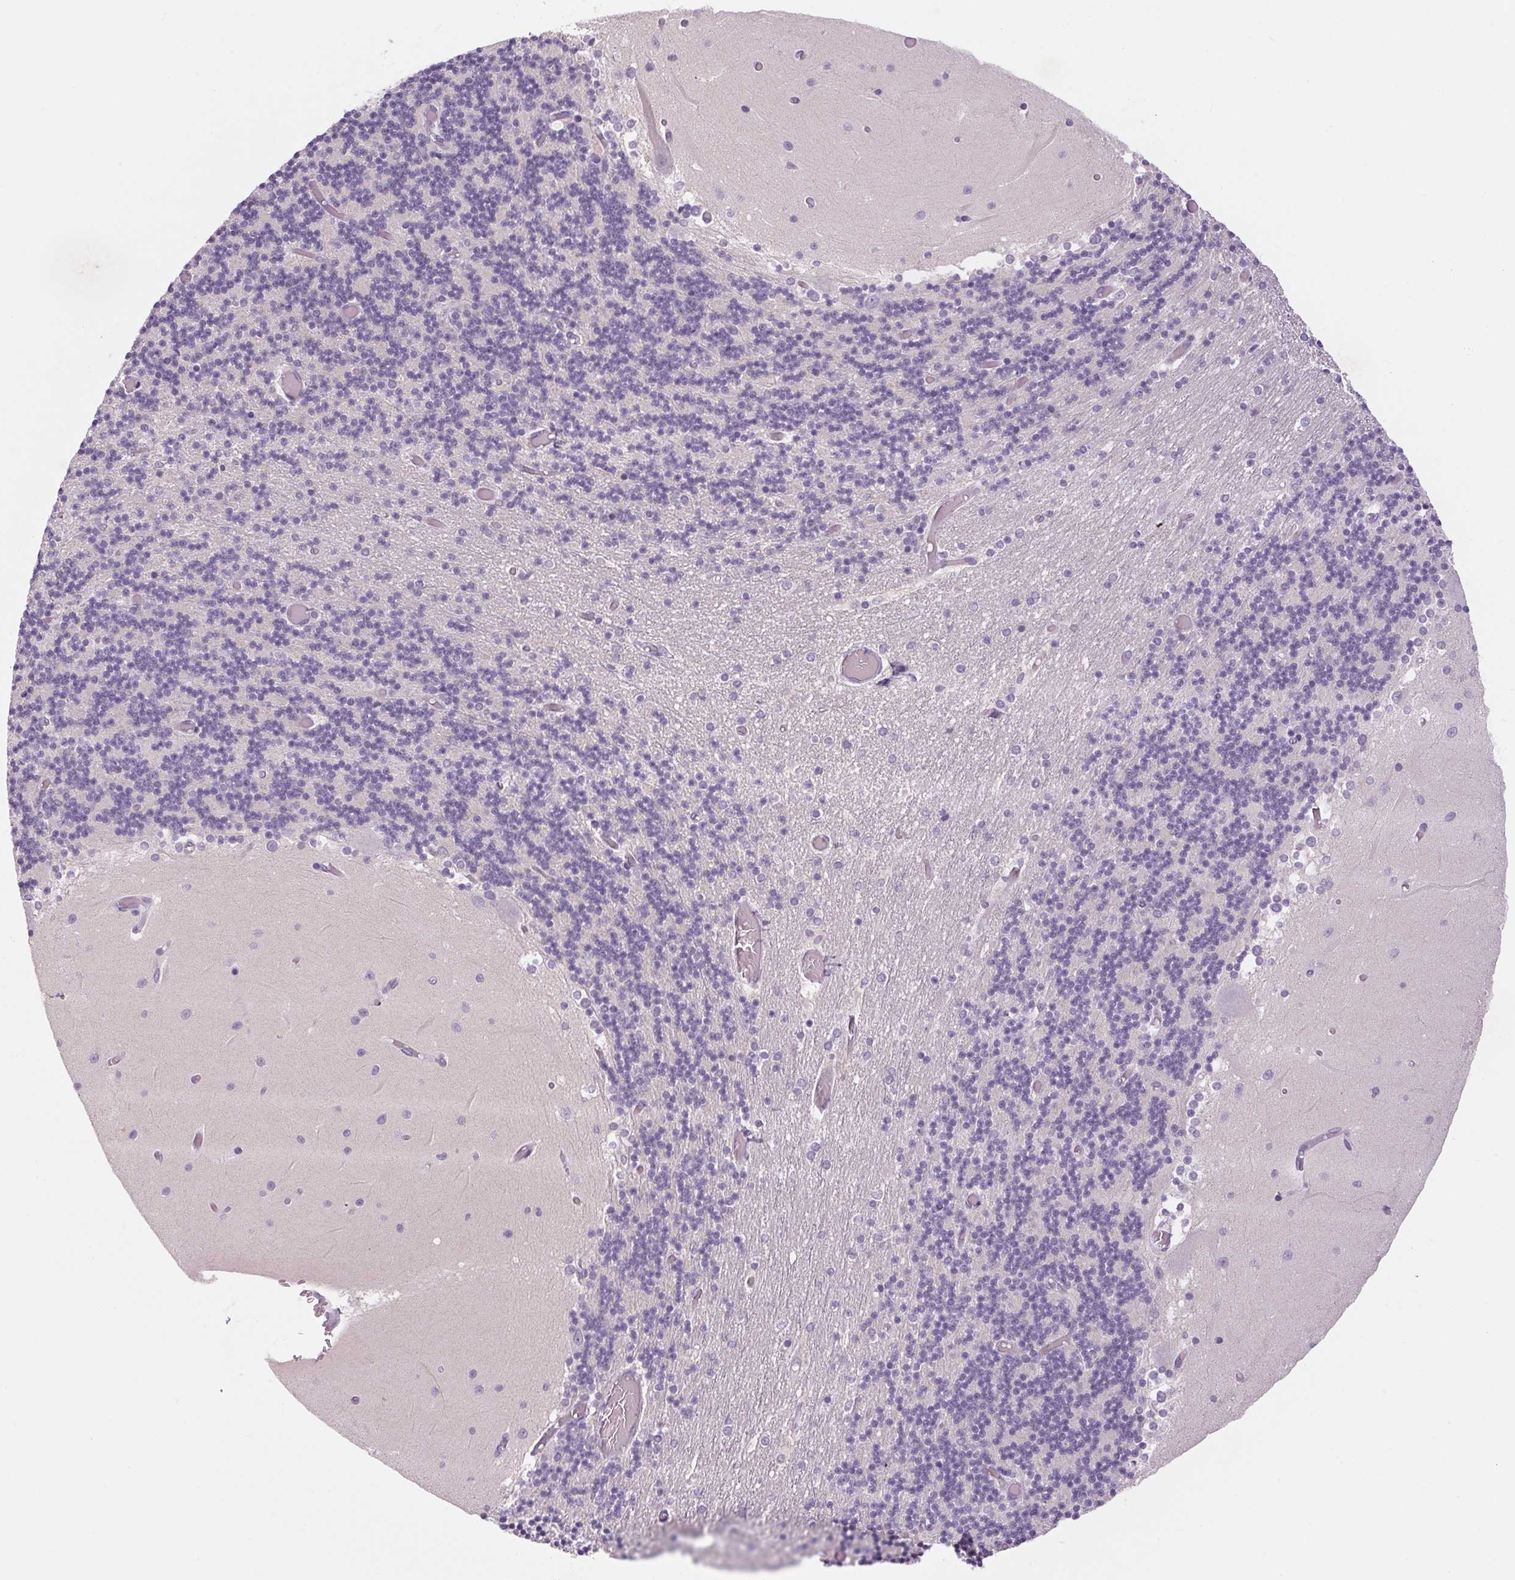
{"staining": {"intensity": "negative", "quantity": "none", "location": "none"}, "tissue": "cerebellum", "cell_type": "Cells in granular layer", "image_type": "normal", "snomed": [{"axis": "morphology", "description": "Normal tissue, NOS"}, {"axis": "topography", "description": "Cerebellum"}], "caption": "IHC micrograph of normal cerebellum: cerebellum stained with DAB reveals no significant protein expression in cells in granular layer.", "gene": "RPTN", "patient": {"sex": "female", "age": 28}}